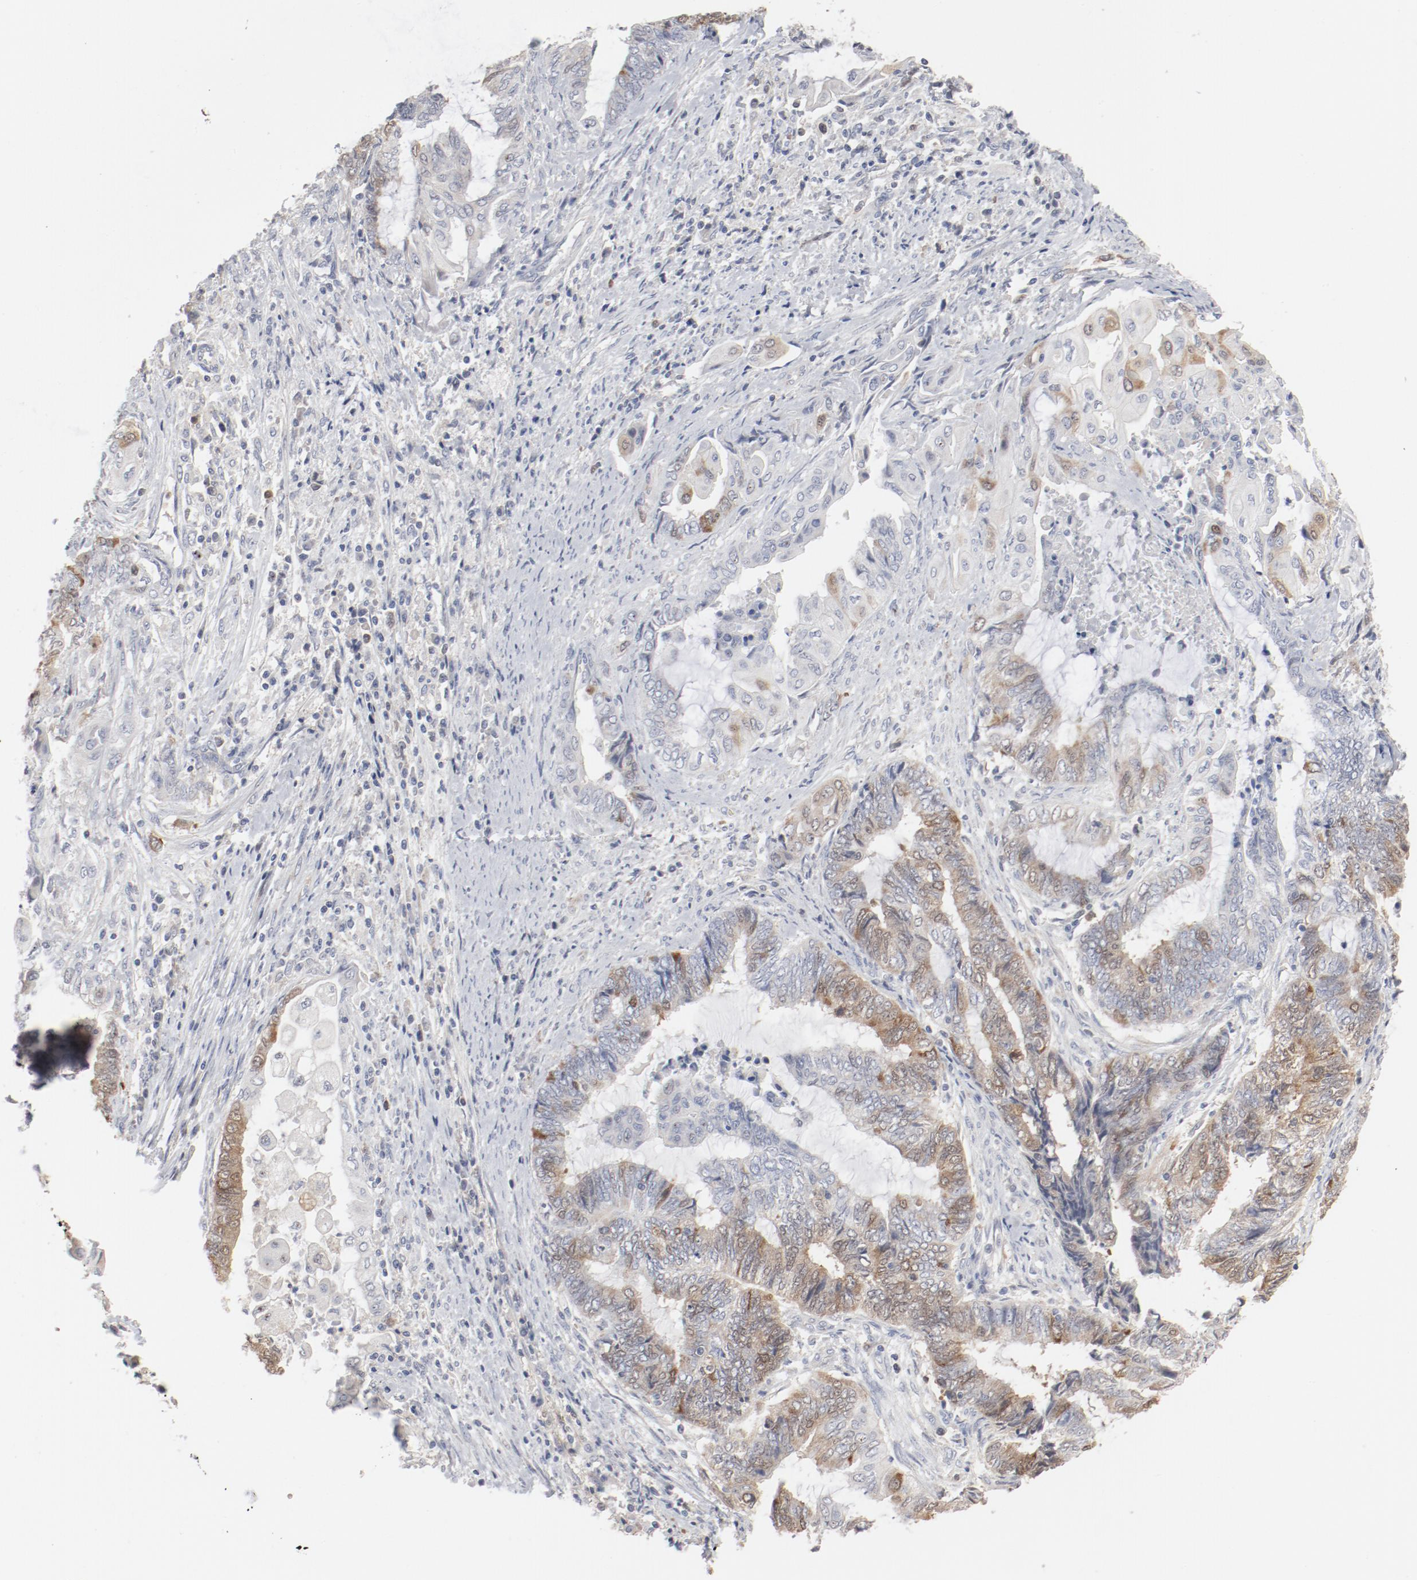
{"staining": {"intensity": "moderate", "quantity": "25%-75%", "location": "cytoplasmic/membranous,nuclear"}, "tissue": "endometrial cancer", "cell_type": "Tumor cells", "image_type": "cancer", "snomed": [{"axis": "morphology", "description": "Adenocarcinoma, NOS"}, {"axis": "topography", "description": "Uterus"}, {"axis": "topography", "description": "Endometrium"}], "caption": "Immunohistochemistry (IHC) photomicrograph of human endometrial cancer (adenocarcinoma) stained for a protein (brown), which displays medium levels of moderate cytoplasmic/membranous and nuclear expression in about 25%-75% of tumor cells.", "gene": "CDK1", "patient": {"sex": "female", "age": 70}}